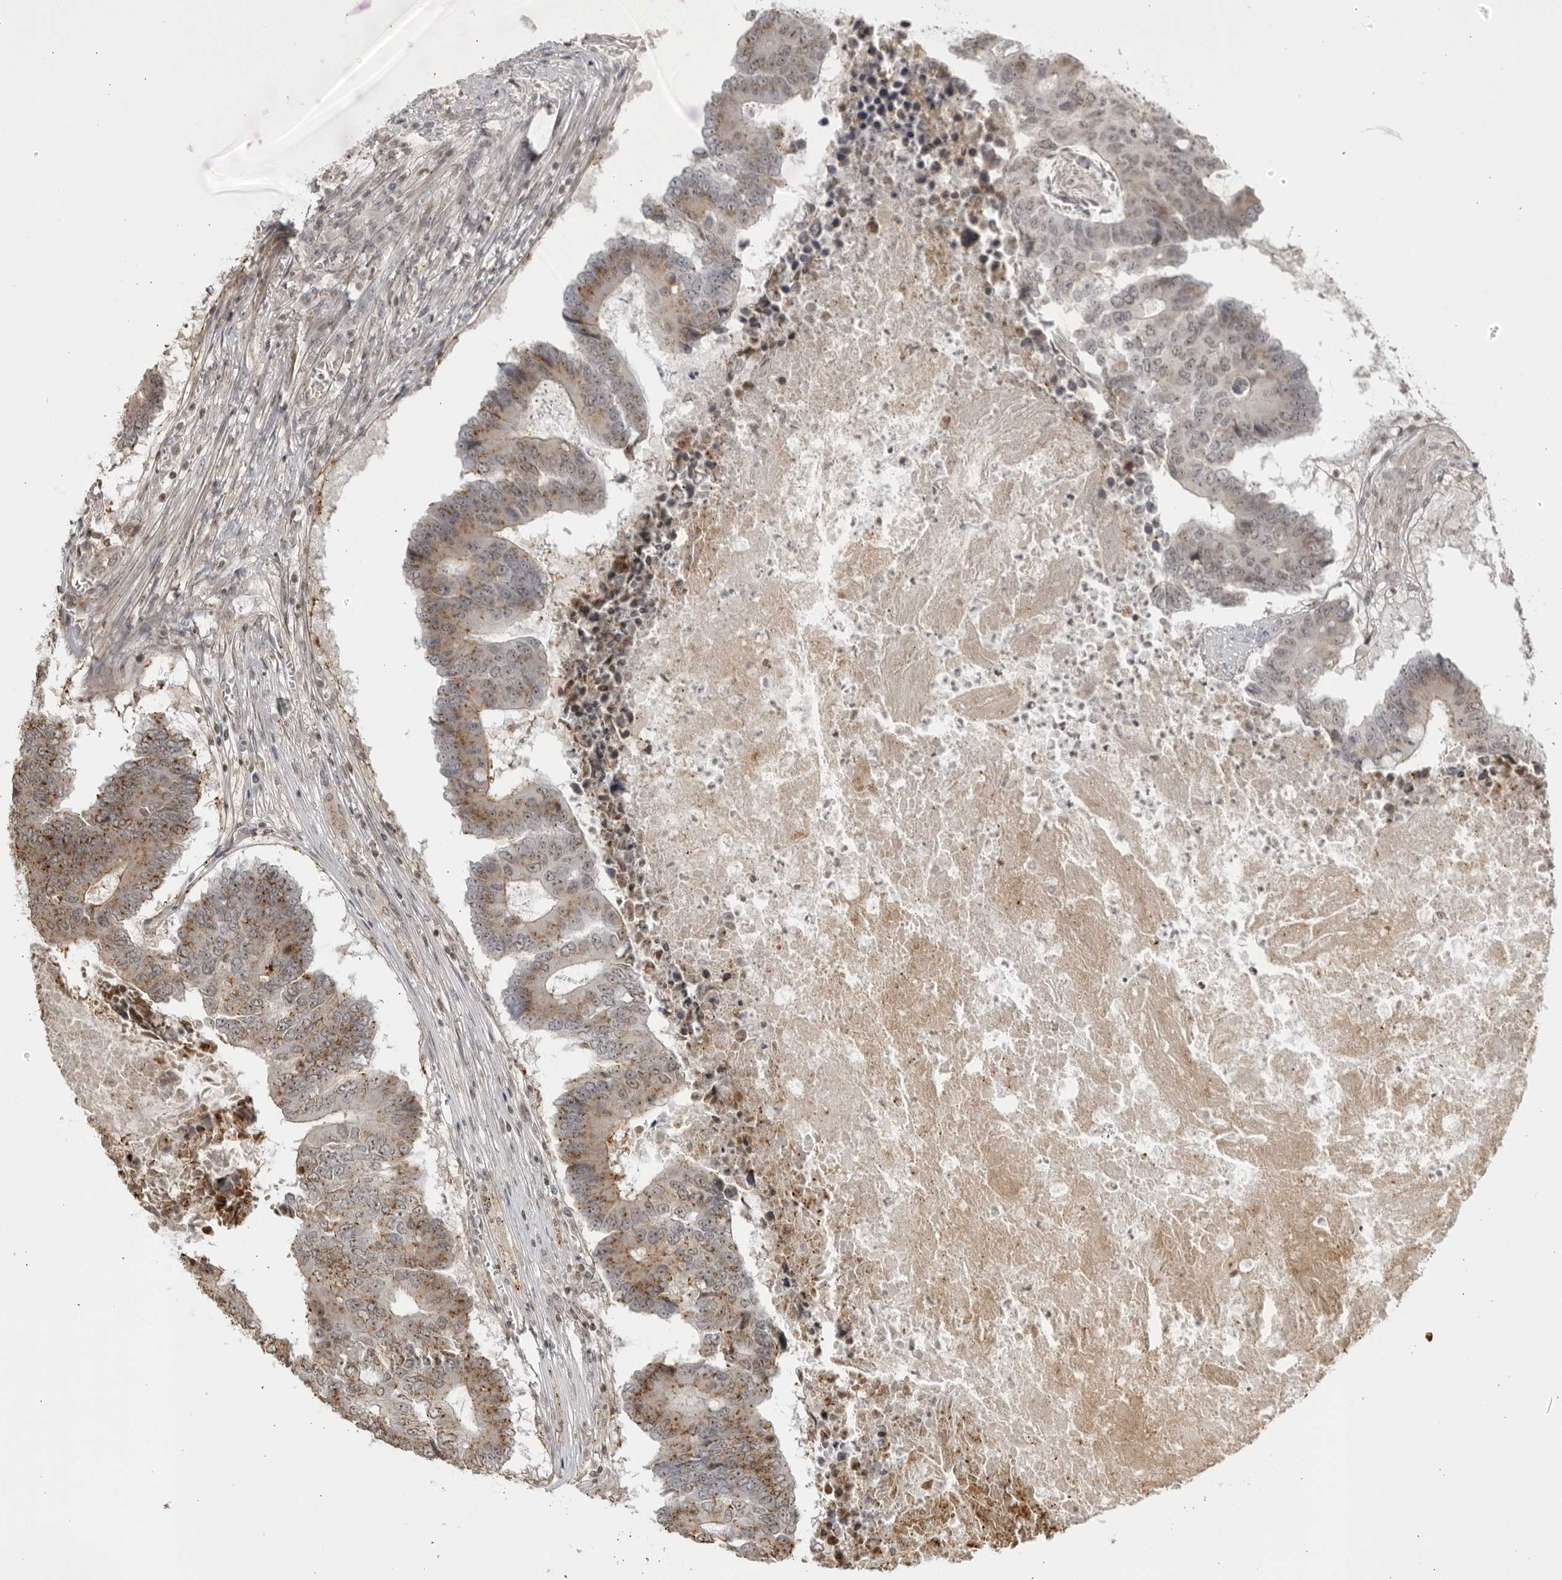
{"staining": {"intensity": "moderate", "quantity": "<25%", "location": "cytoplasmic/membranous"}, "tissue": "colorectal cancer", "cell_type": "Tumor cells", "image_type": "cancer", "snomed": [{"axis": "morphology", "description": "Adenocarcinoma, NOS"}, {"axis": "topography", "description": "Colon"}], "caption": "This is an image of immunohistochemistry (IHC) staining of colorectal adenocarcinoma, which shows moderate expression in the cytoplasmic/membranous of tumor cells.", "gene": "TCF21", "patient": {"sex": "male", "age": 87}}